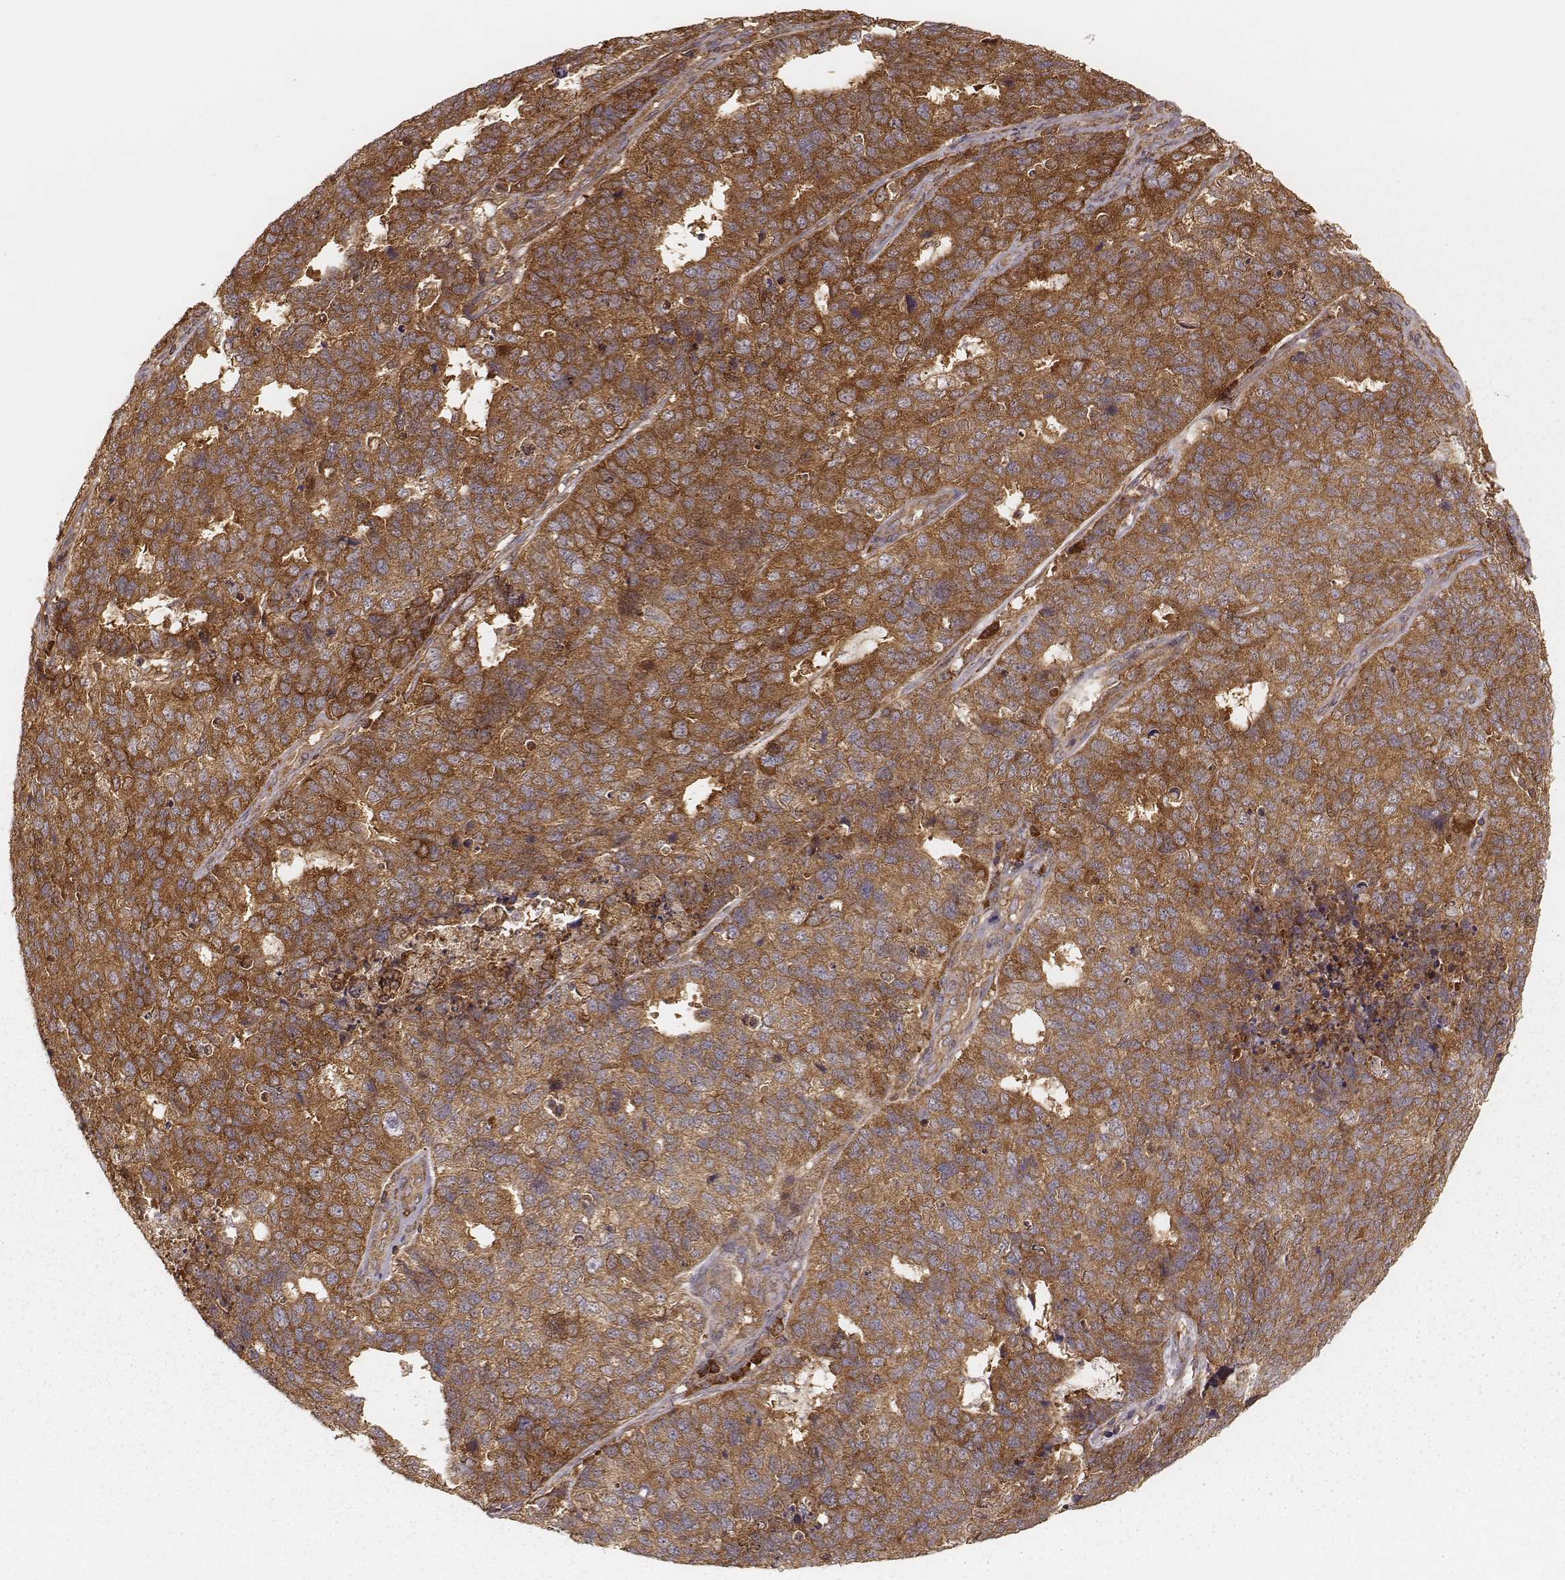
{"staining": {"intensity": "moderate", "quantity": ">75%", "location": "cytoplasmic/membranous"}, "tissue": "cervical cancer", "cell_type": "Tumor cells", "image_type": "cancer", "snomed": [{"axis": "morphology", "description": "Squamous cell carcinoma, NOS"}, {"axis": "topography", "description": "Cervix"}], "caption": "An image of cervical squamous cell carcinoma stained for a protein reveals moderate cytoplasmic/membranous brown staining in tumor cells. Nuclei are stained in blue.", "gene": "CARS1", "patient": {"sex": "female", "age": 63}}